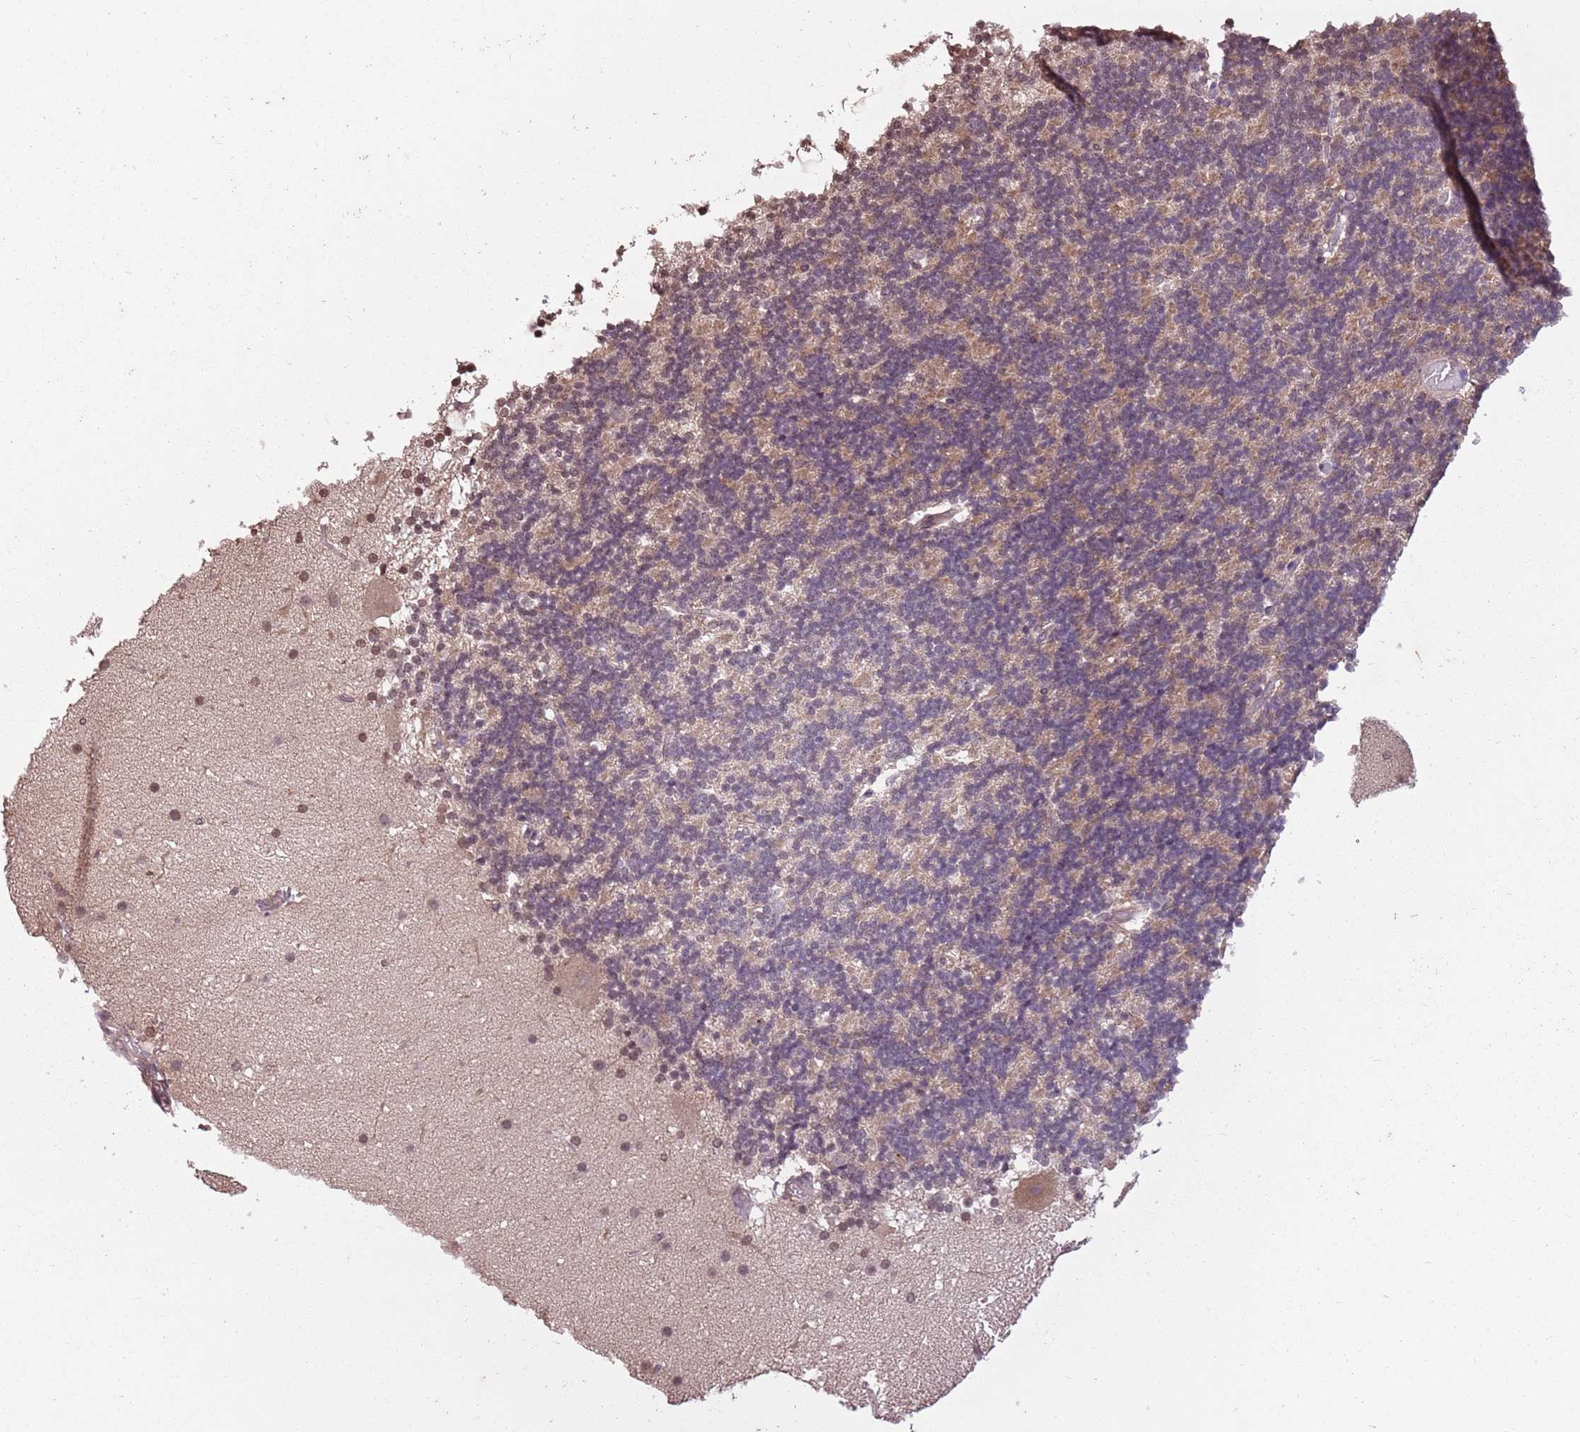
{"staining": {"intensity": "weak", "quantity": "25%-75%", "location": "cytoplasmic/membranous"}, "tissue": "cerebellum", "cell_type": "Cells in granular layer", "image_type": "normal", "snomed": [{"axis": "morphology", "description": "Normal tissue, NOS"}, {"axis": "topography", "description": "Cerebellum"}], "caption": "Normal cerebellum shows weak cytoplasmic/membranous staining in about 25%-75% of cells in granular layer (DAB IHC, brown staining for protein, blue staining for nuclei)..", "gene": "CAPN9", "patient": {"sex": "male", "age": 57}}